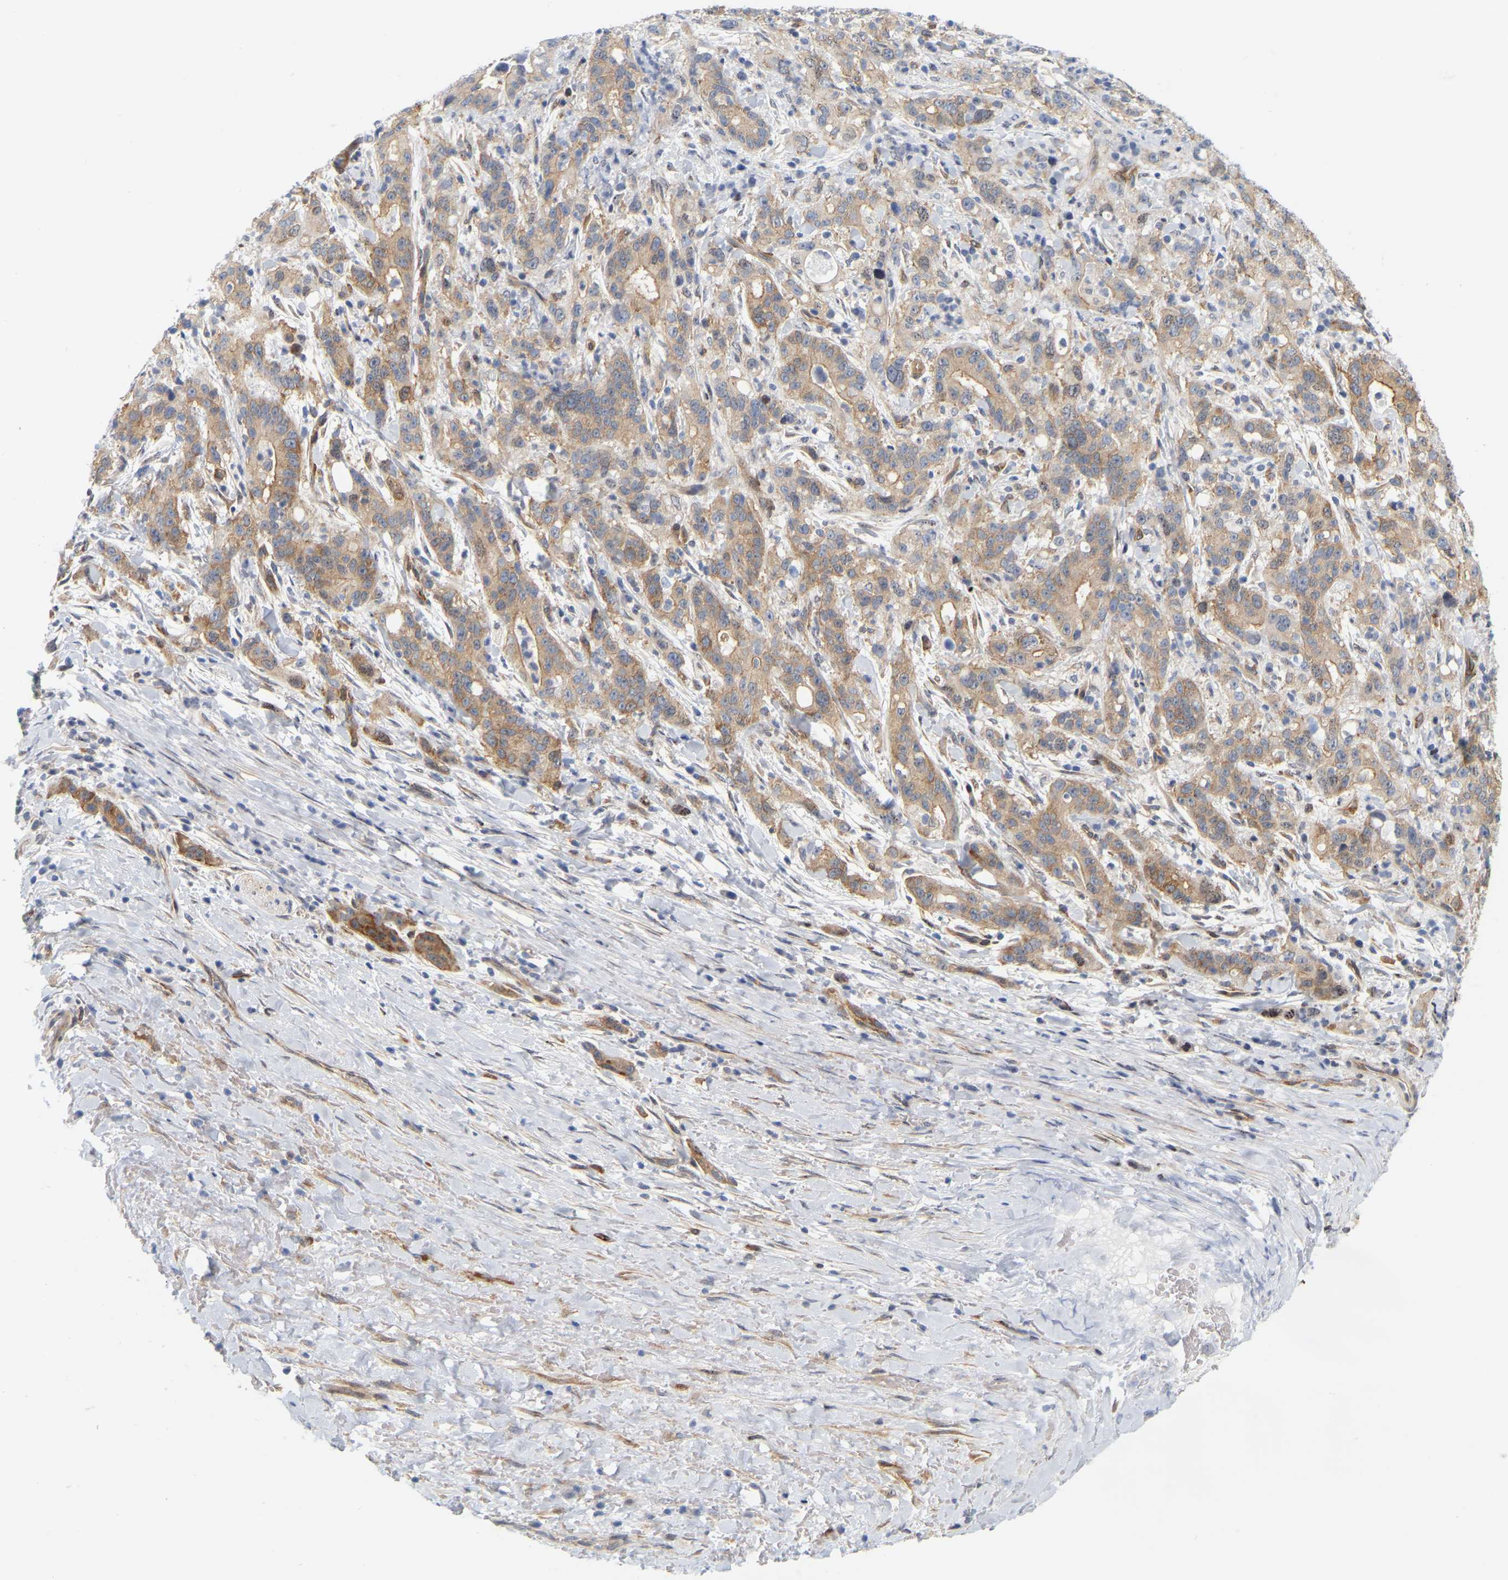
{"staining": {"intensity": "strong", "quantity": "25%-75%", "location": "cytoplasmic/membranous"}, "tissue": "liver cancer", "cell_type": "Tumor cells", "image_type": "cancer", "snomed": [{"axis": "morphology", "description": "Cholangiocarcinoma"}, {"axis": "topography", "description": "Liver"}], "caption": "Protein staining exhibits strong cytoplasmic/membranous expression in approximately 25%-75% of tumor cells in liver cholangiocarcinoma.", "gene": "RAPH1", "patient": {"sex": "female", "age": 38}}